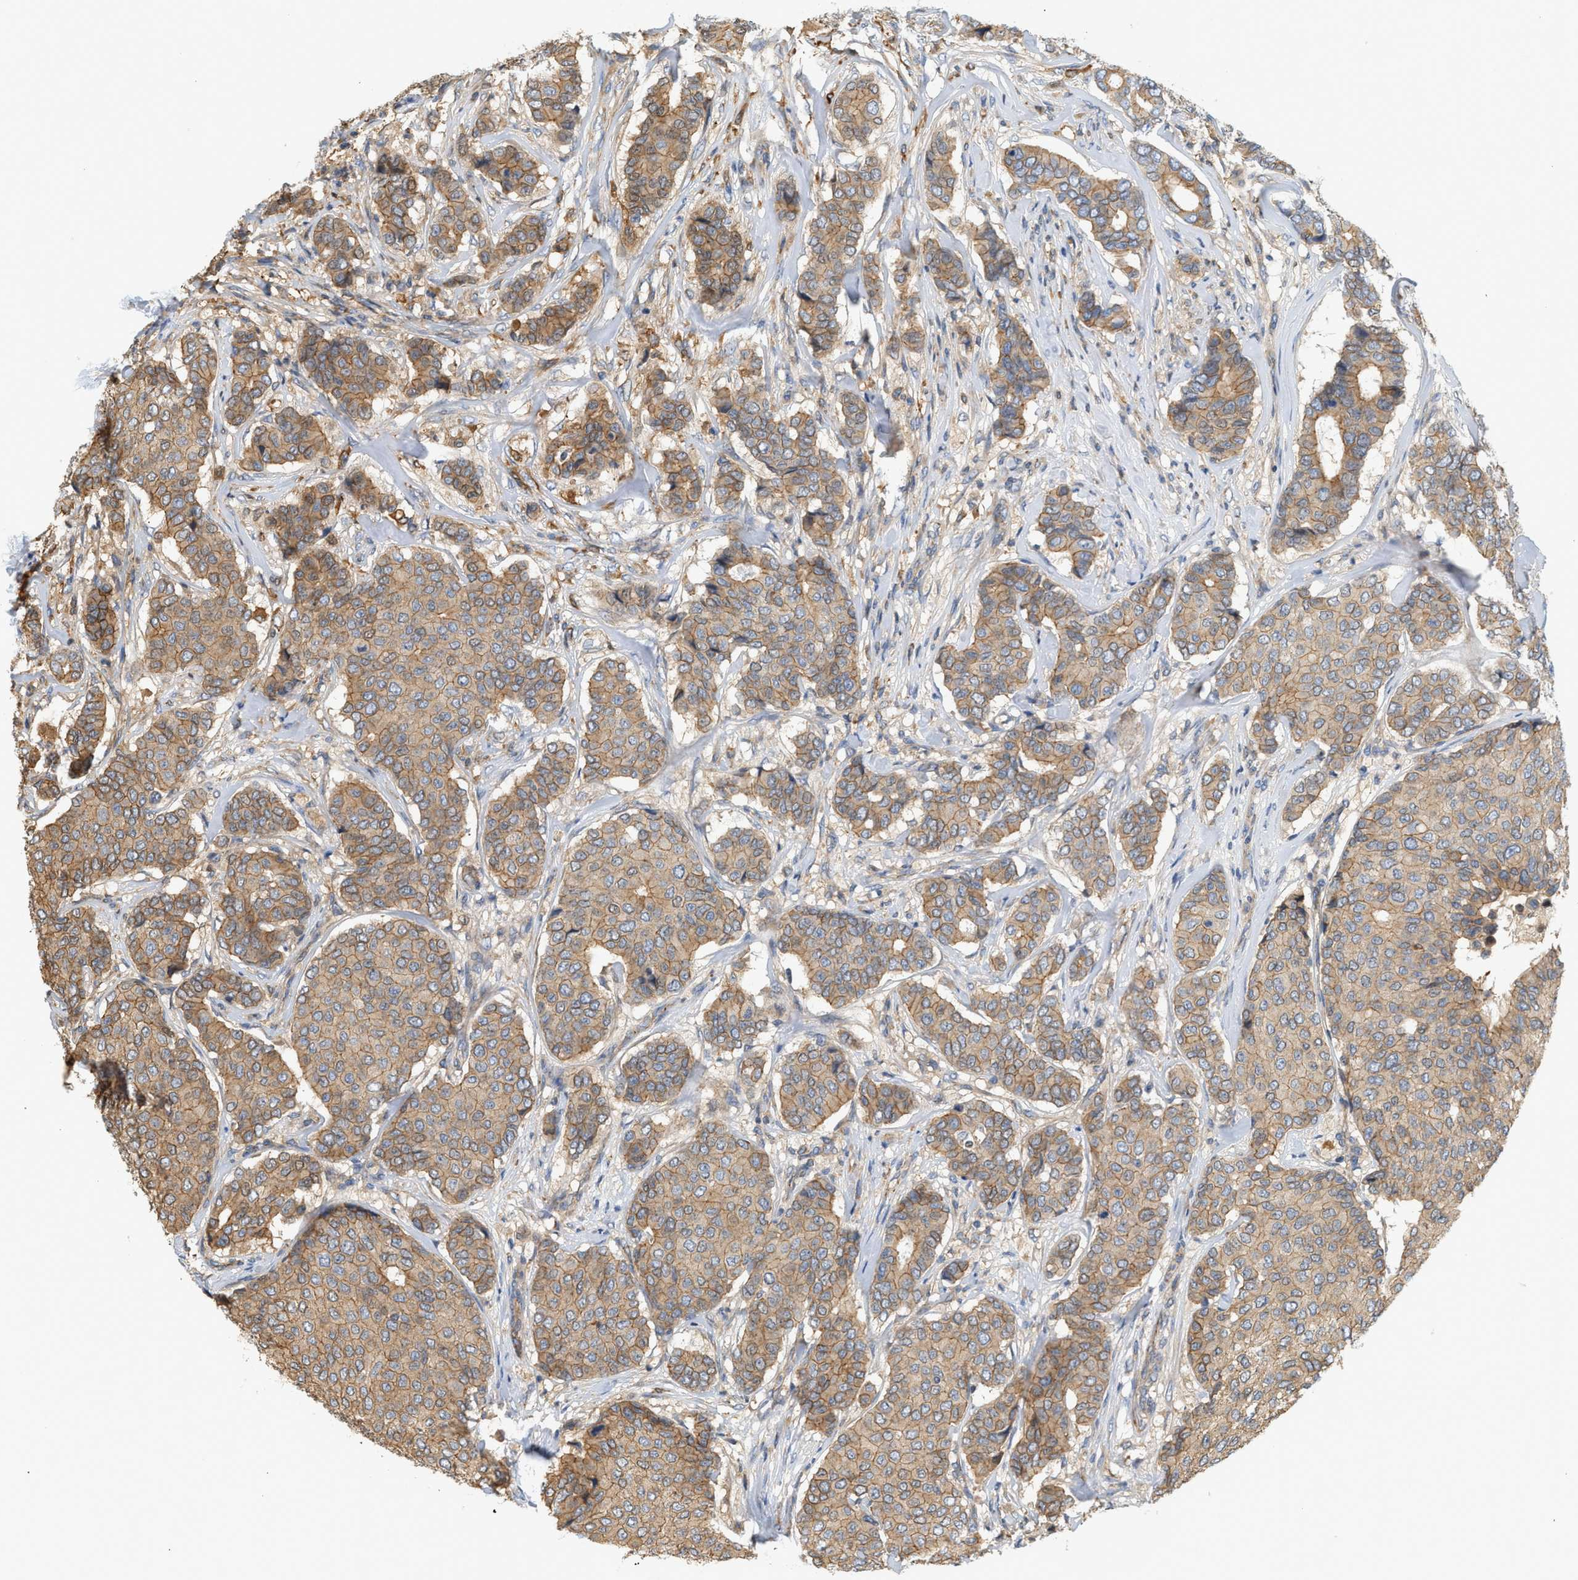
{"staining": {"intensity": "moderate", "quantity": ">75%", "location": "cytoplasmic/membranous"}, "tissue": "breast cancer", "cell_type": "Tumor cells", "image_type": "cancer", "snomed": [{"axis": "morphology", "description": "Duct carcinoma"}, {"axis": "topography", "description": "Breast"}], "caption": "Tumor cells show moderate cytoplasmic/membranous expression in approximately >75% of cells in breast intraductal carcinoma. Using DAB (3,3'-diaminobenzidine) (brown) and hematoxylin (blue) stains, captured at high magnification using brightfield microscopy.", "gene": "CTXN1", "patient": {"sex": "female", "age": 75}}